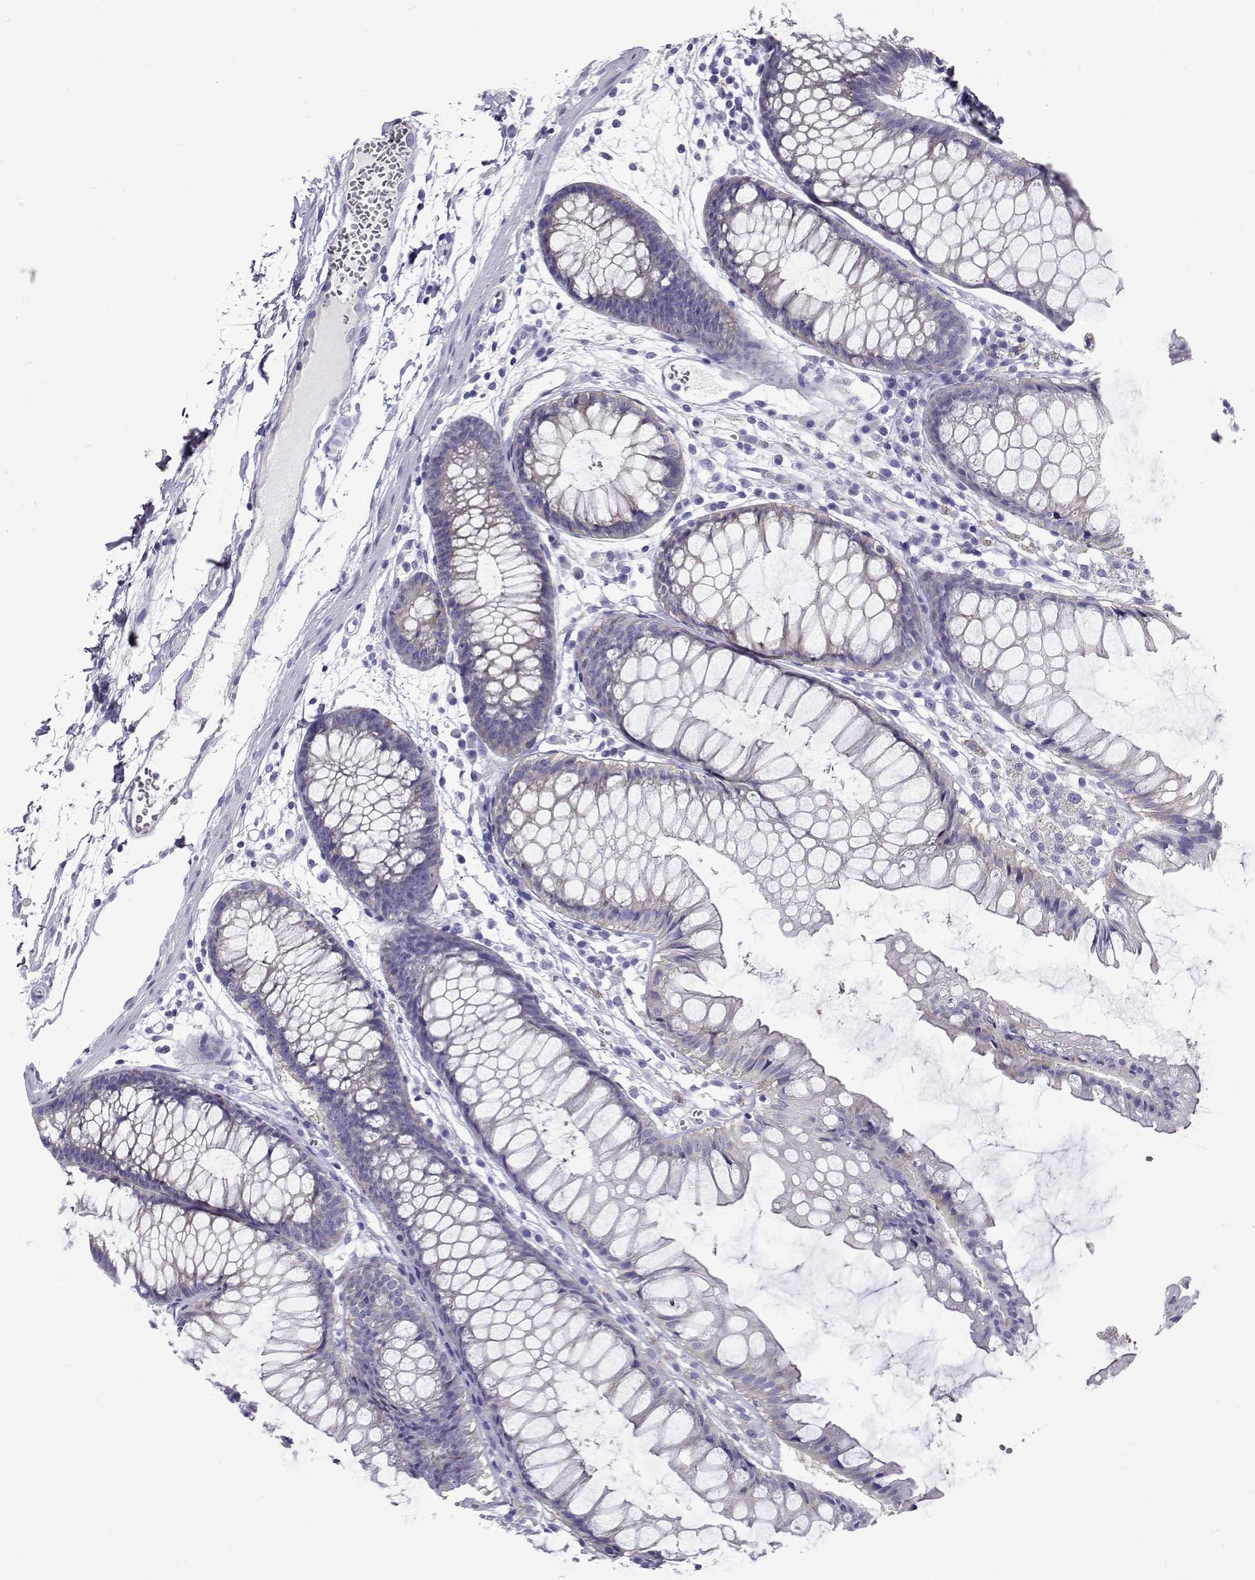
{"staining": {"intensity": "negative", "quantity": "none", "location": "none"}, "tissue": "colon", "cell_type": "Endothelial cells", "image_type": "normal", "snomed": [{"axis": "morphology", "description": "Normal tissue, NOS"}, {"axis": "morphology", "description": "Adenocarcinoma, NOS"}, {"axis": "topography", "description": "Colon"}], "caption": "Benign colon was stained to show a protein in brown. There is no significant expression in endothelial cells. (Brightfield microscopy of DAB (3,3'-diaminobenzidine) immunohistochemistry at high magnification).", "gene": "IGSF1", "patient": {"sex": "male", "age": 65}}